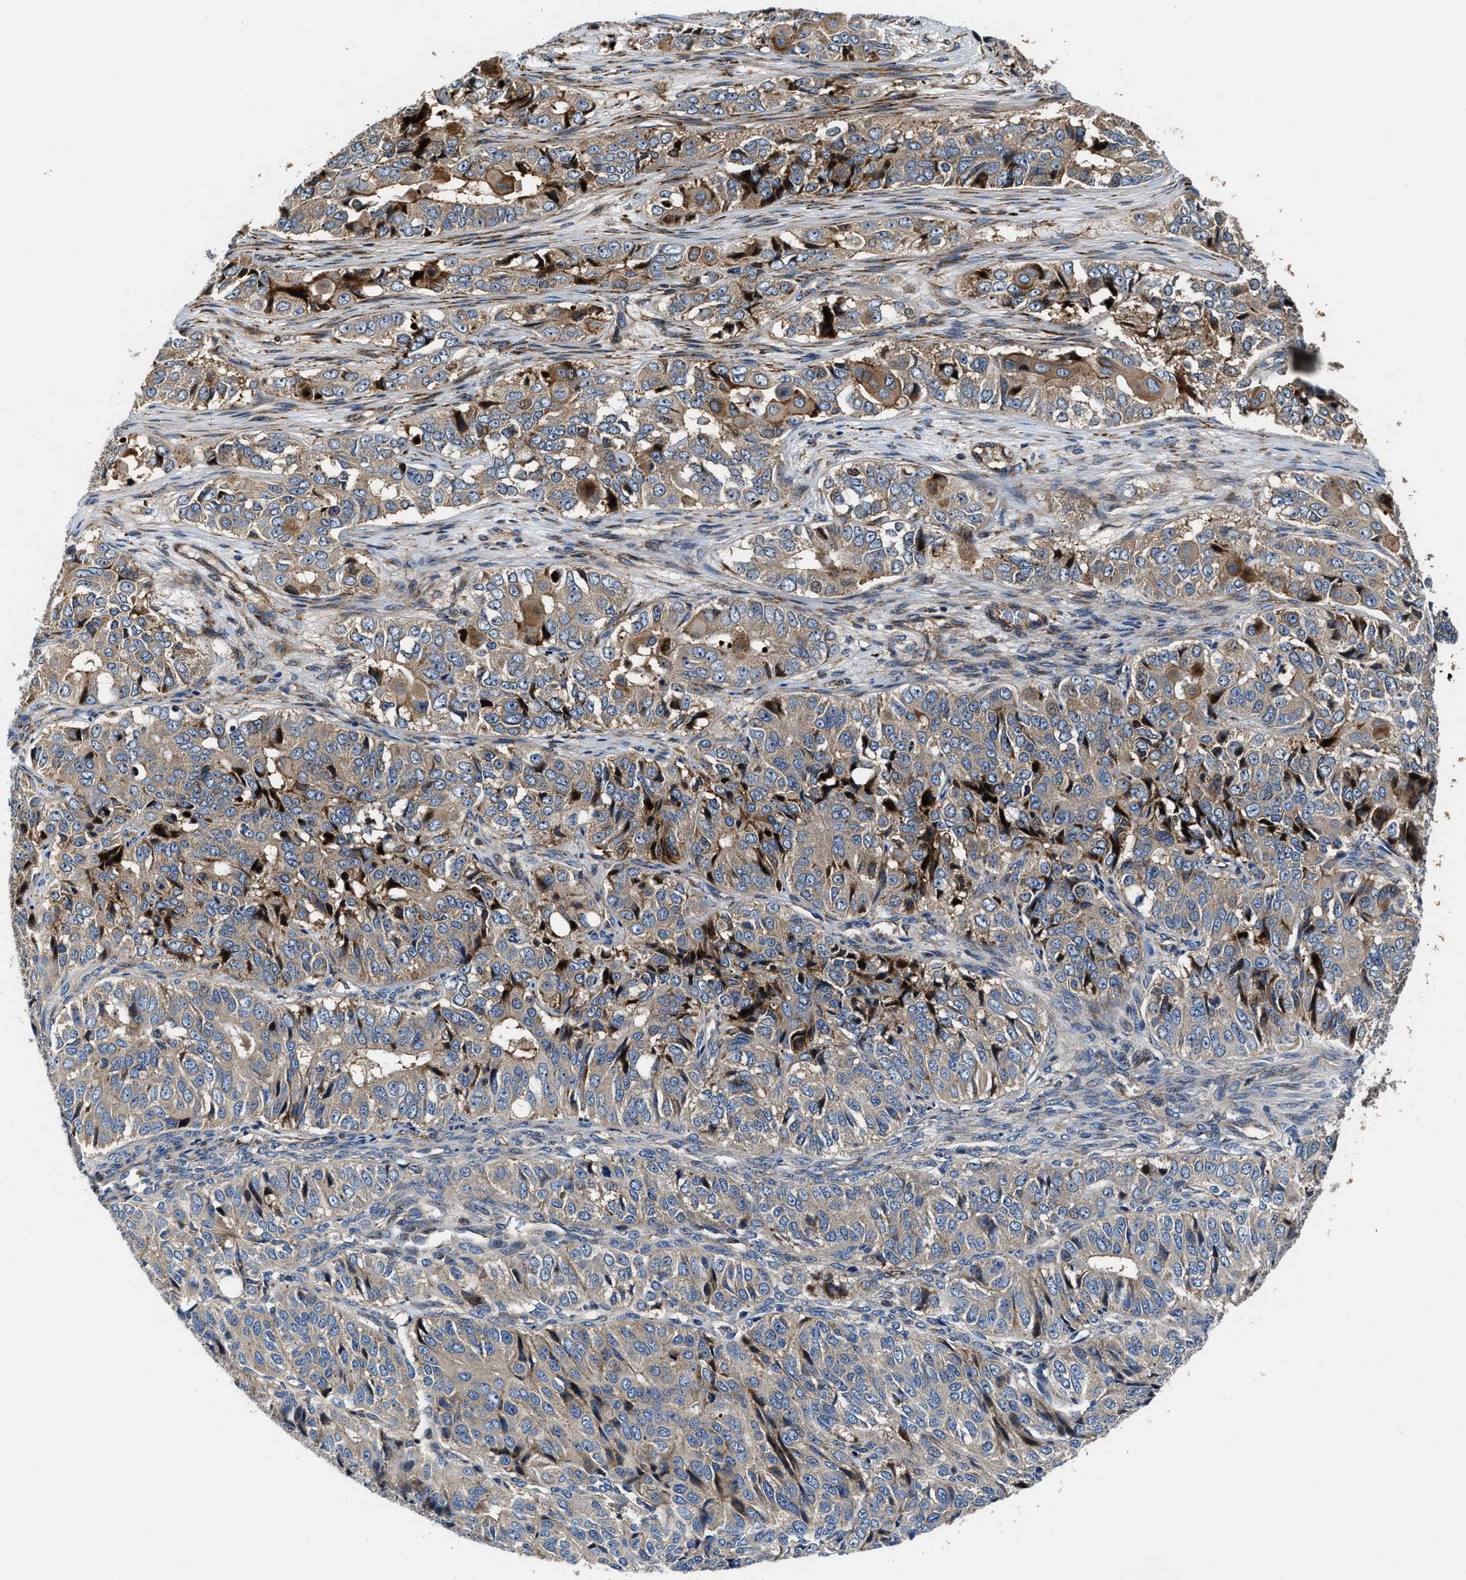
{"staining": {"intensity": "weak", "quantity": "25%-75%", "location": "cytoplasmic/membranous"}, "tissue": "ovarian cancer", "cell_type": "Tumor cells", "image_type": "cancer", "snomed": [{"axis": "morphology", "description": "Carcinoma, endometroid"}, {"axis": "topography", "description": "Ovary"}], "caption": "A low amount of weak cytoplasmic/membranous staining is appreciated in about 25%-75% of tumor cells in ovarian cancer (endometroid carcinoma) tissue.", "gene": "PTAR1", "patient": {"sex": "female", "age": 51}}